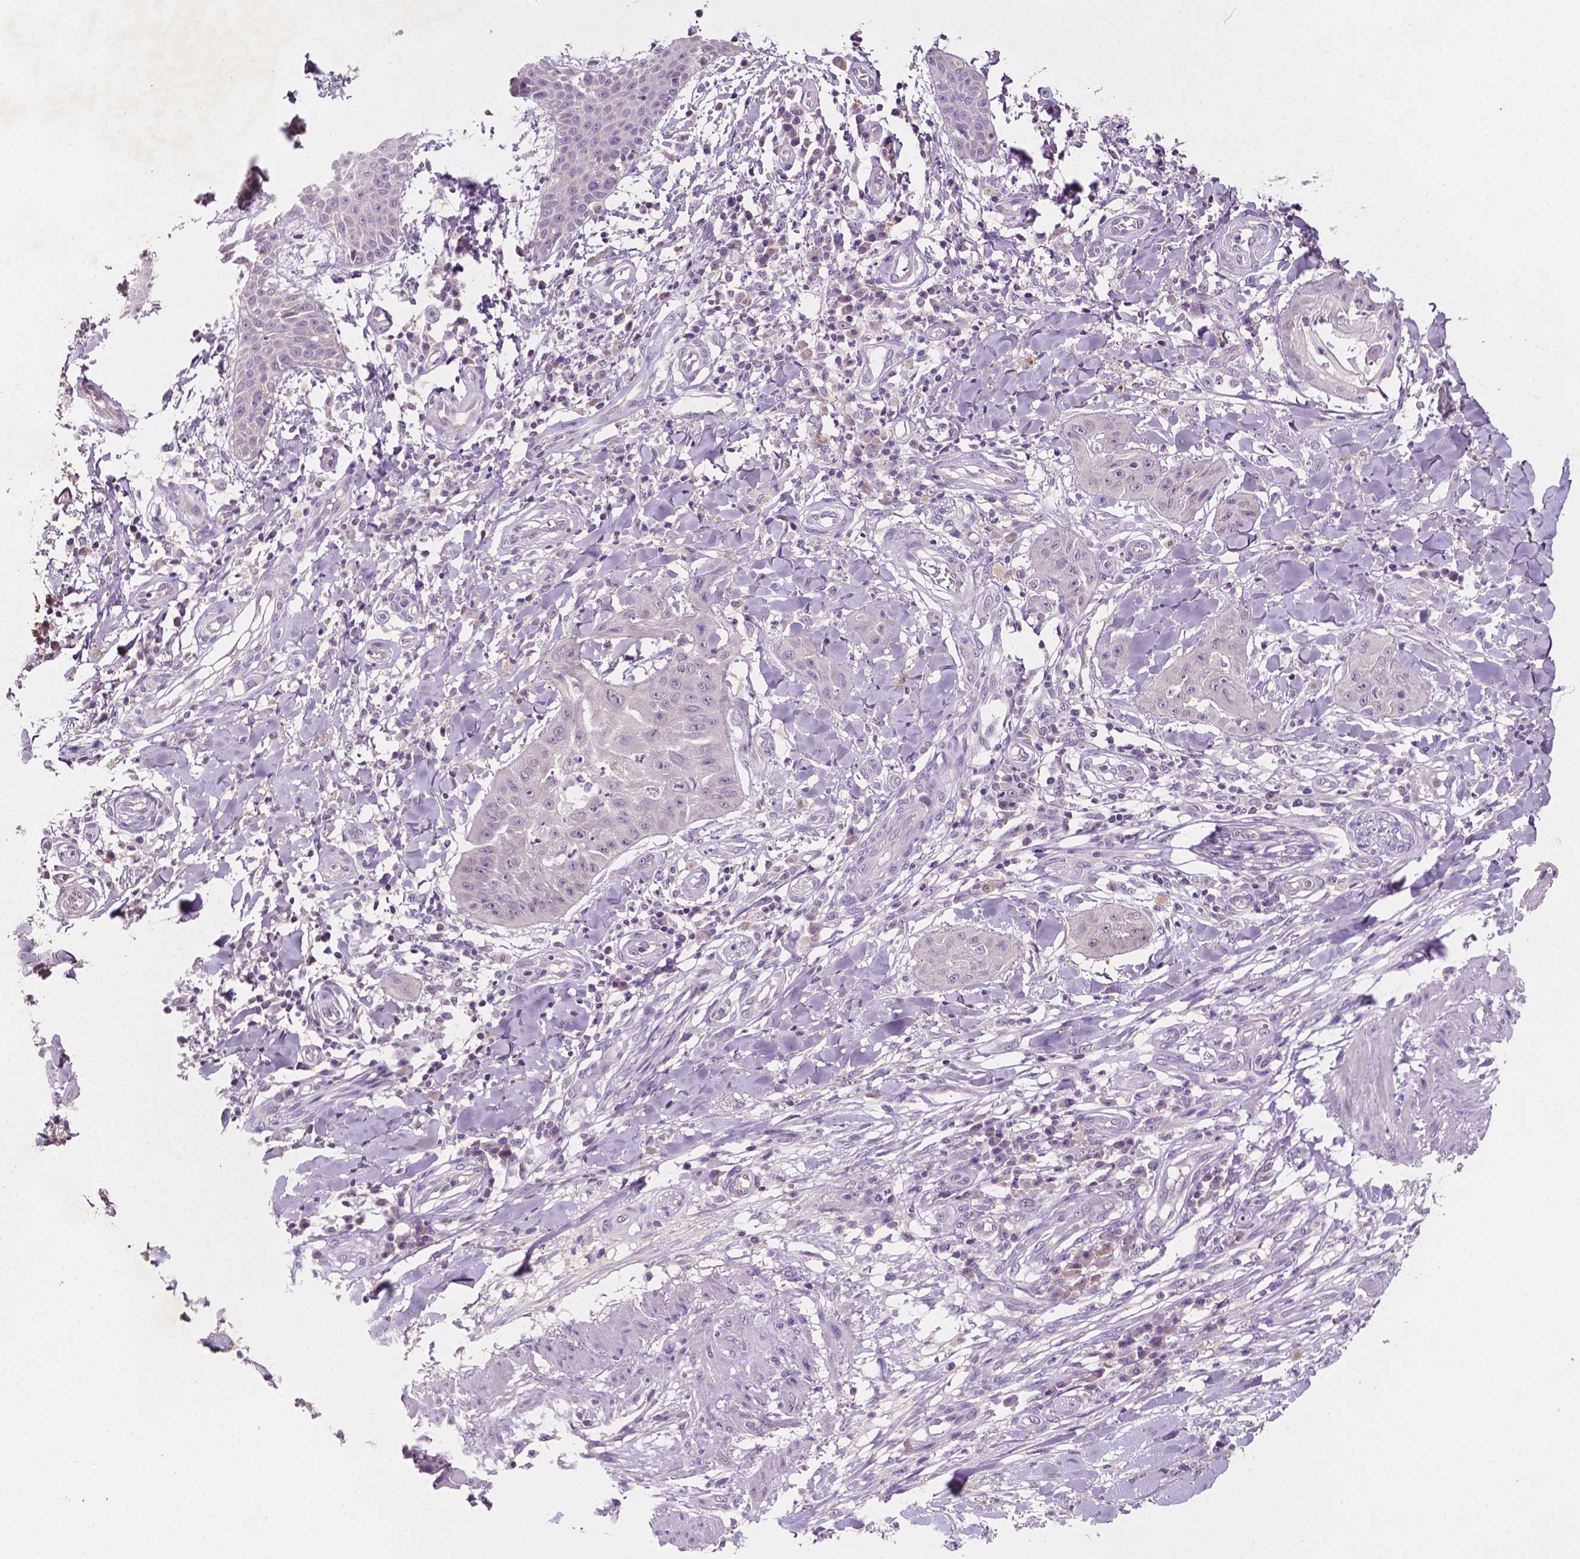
{"staining": {"intensity": "negative", "quantity": "none", "location": "none"}, "tissue": "skin cancer", "cell_type": "Tumor cells", "image_type": "cancer", "snomed": [{"axis": "morphology", "description": "Squamous cell carcinoma, NOS"}, {"axis": "topography", "description": "Skin"}], "caption": "Immunohistochemical staining of human skin cancer (squamous cell carcinoma) demonstrates no significant expression in tumor cells.", "gene": "MROH6", "patient": {"sex": "male", "age": 70}}